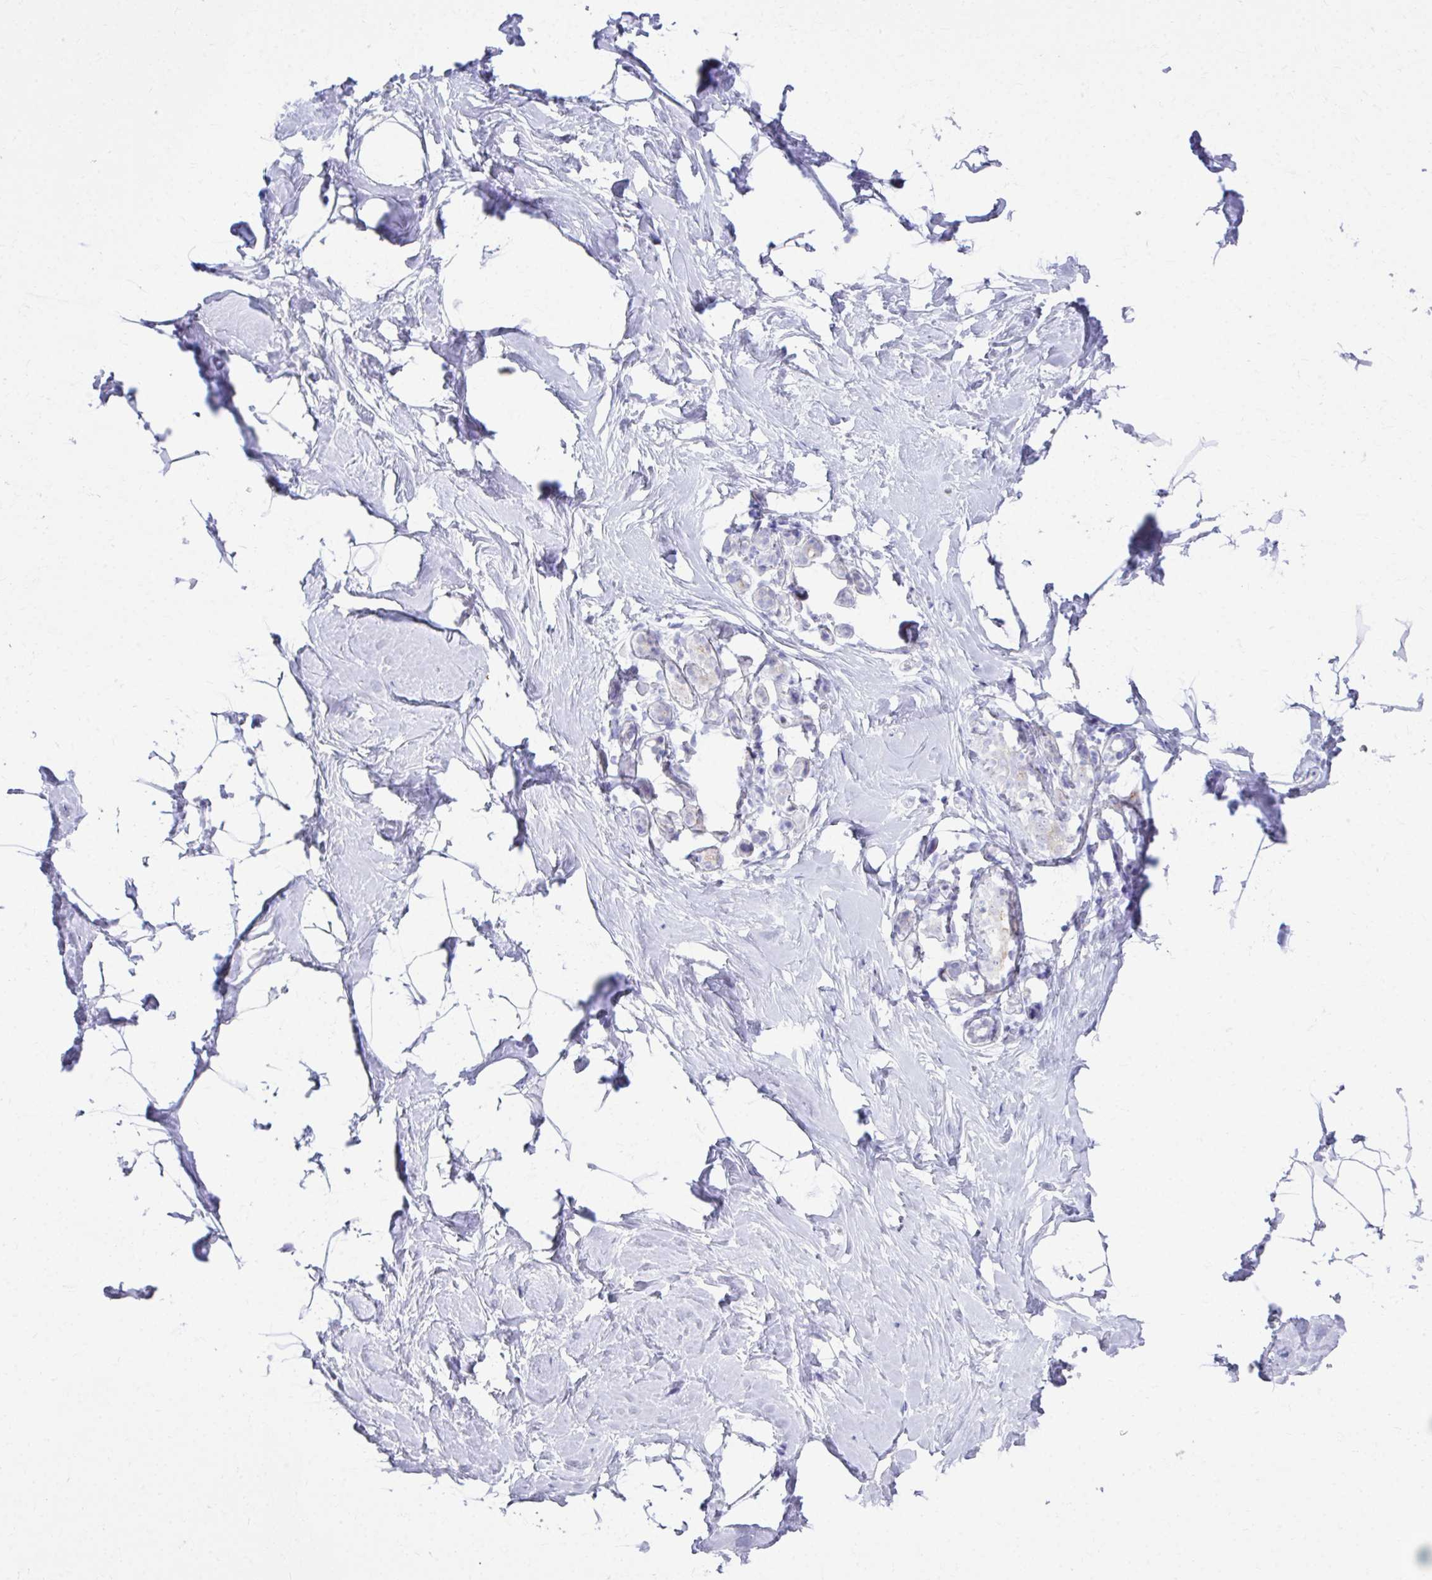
{"staining": {"intensity": "negative", "quantity": "none", "location": "none"}, "tissue": "breast", "cell_type": "Adipocytes", "image_type": "normal", "snomed": [{"axis": "morphology", "description": "Normal tissue, NOS"}, {"axis": "topography", "description": "Breast"}], "caption": "DAB immunohistochemical staining of benign breast demonstrates no significant positivity in adipocytes. Nuclei are stained in blue.", "gene": "OR7A5", "patient": {"sex": "female", "age": 32}}